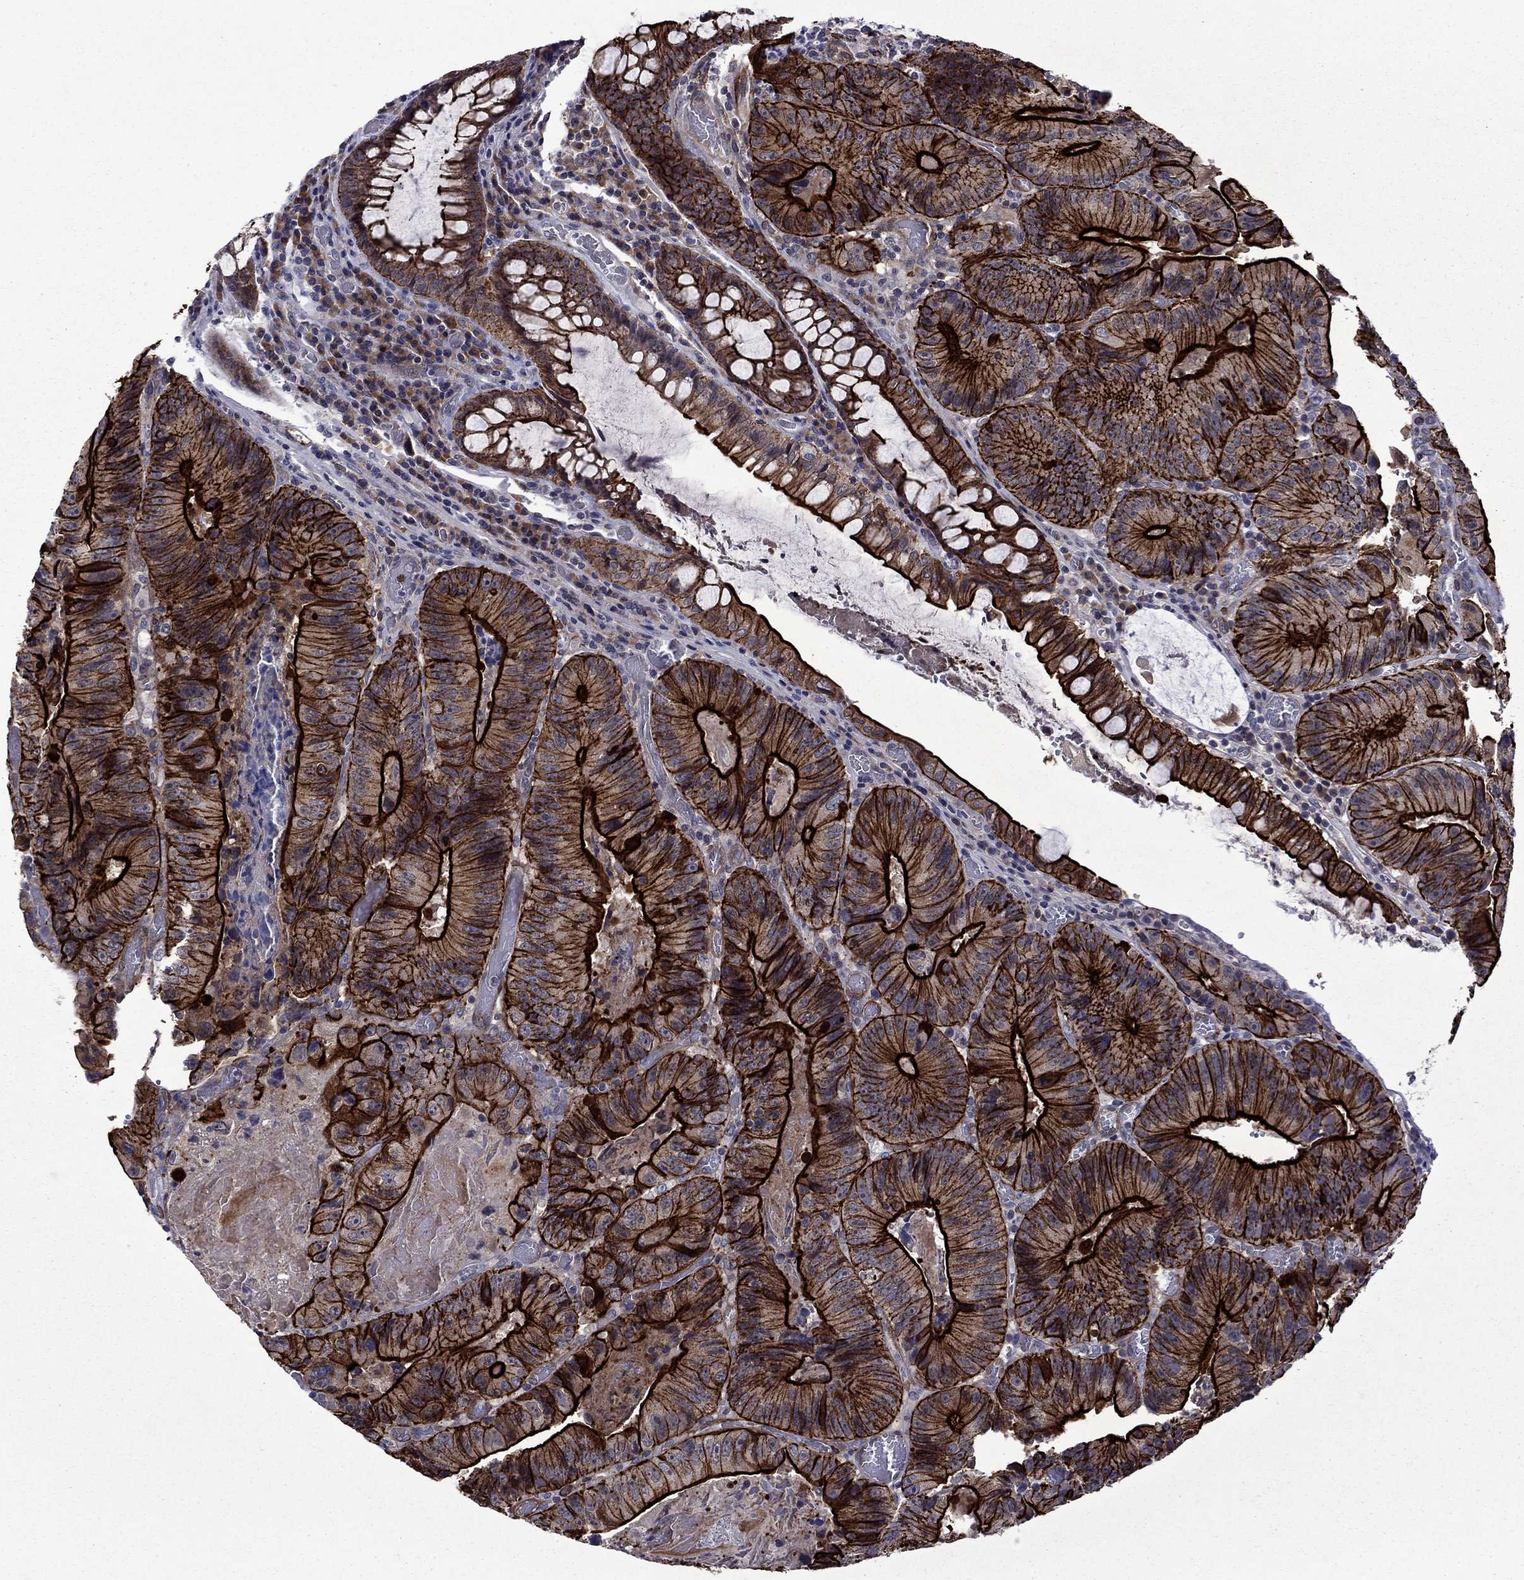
{"staining": {"intensity": "strong", "quantity": ">75%", "location": "cytoplasmic/membranous"}, "tissue": "colorectal cancer", "cell_type": "Tumor cells", "image_type": "cancer", "snomed": [{"axis": "morphology", "description": "Adenocarcinoma, NOS"}, {"axis": "topography", "description": "Colon"}], "caption": "The immunohistochemical stain labels strong cytoplasmic/membranous staining in tumor cells of colorectal cancer (adenocarcinoma) tissue.", "gene": "LMO7", "patient": {"sex": "female", "age": 86}}